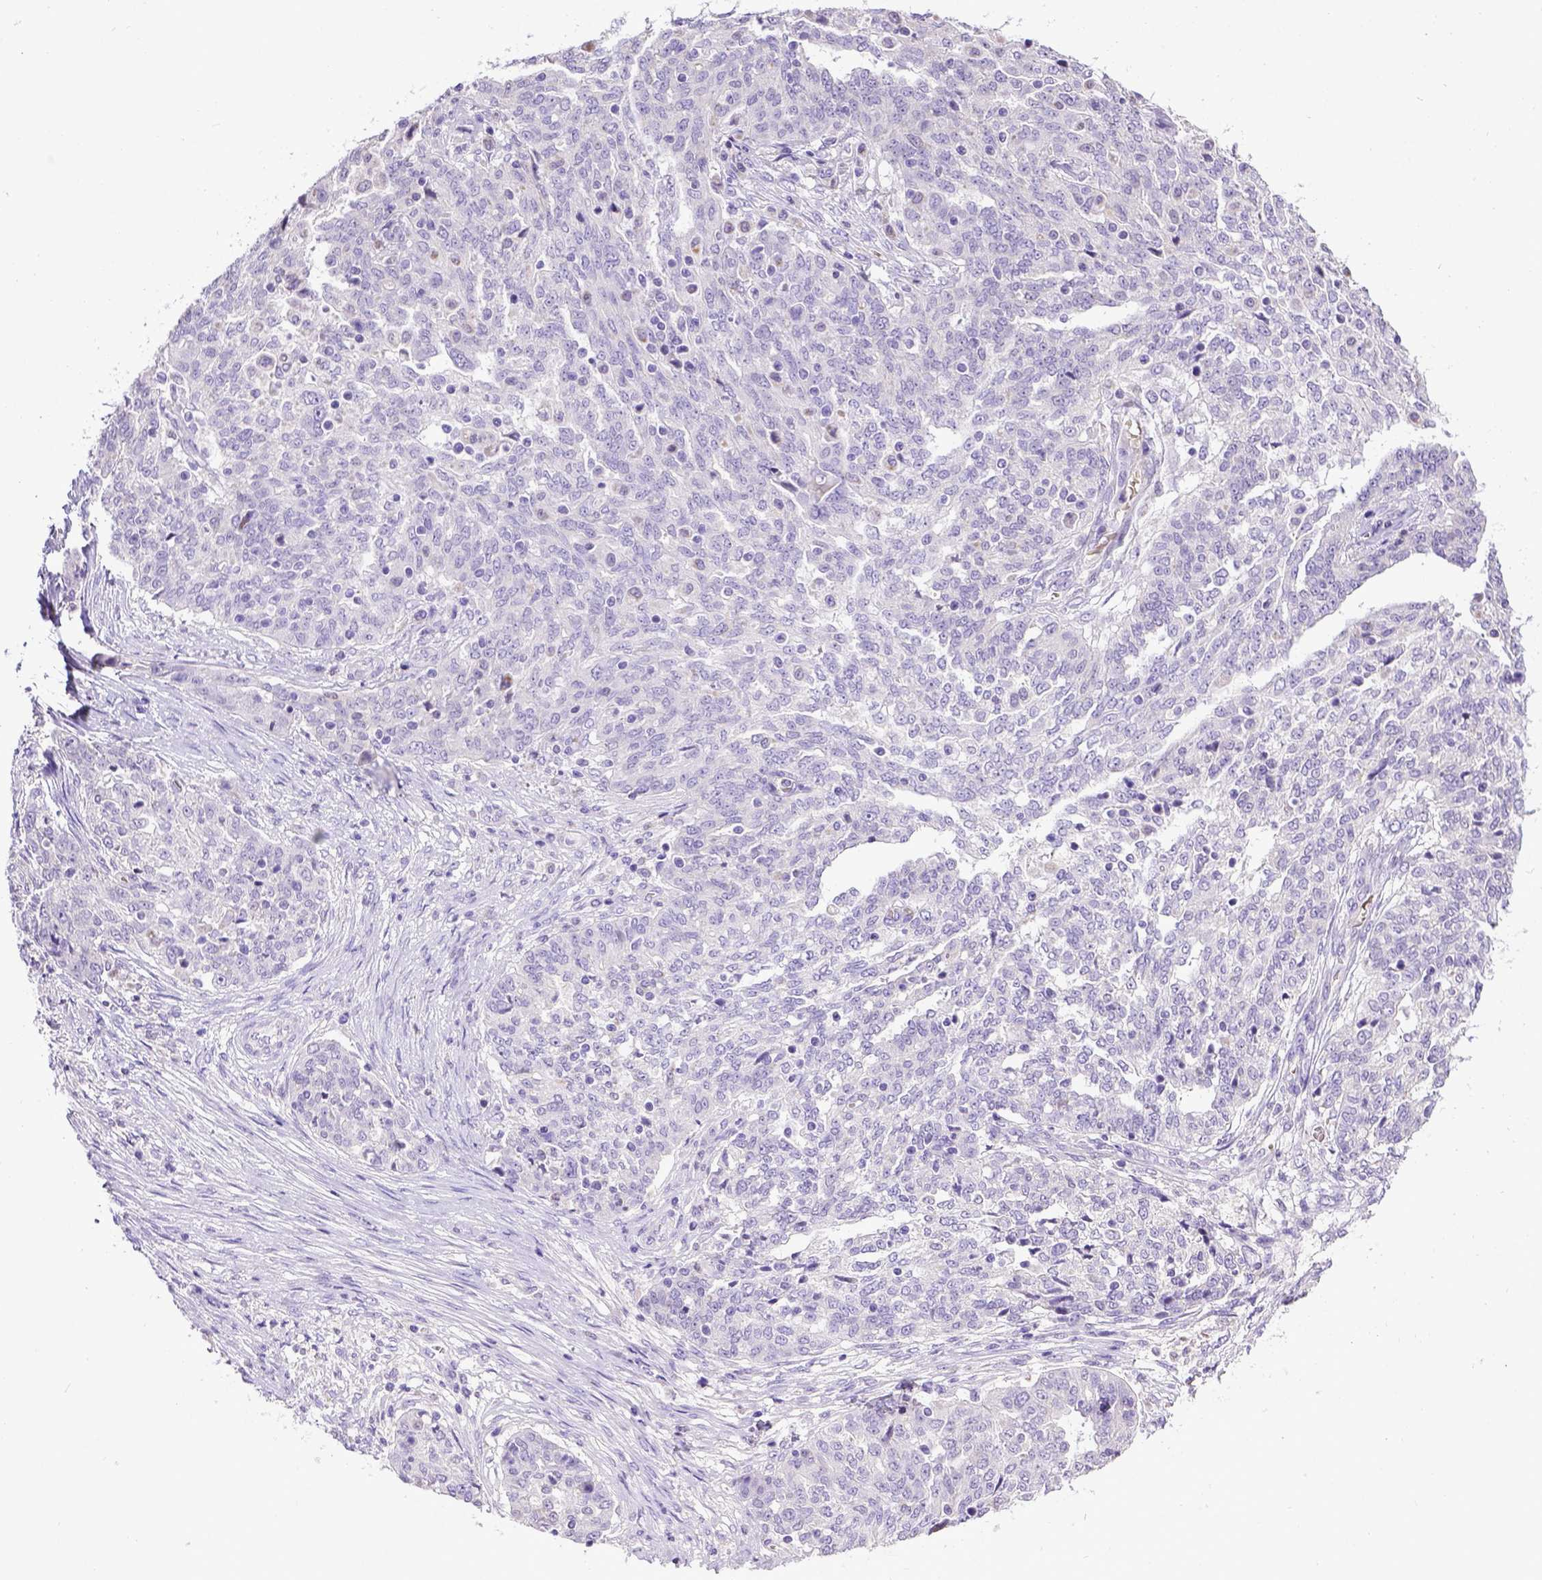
{"staining": {"intensity": "negative", "quantity": "none", "location": "none"}, "tissue": "ovarian cancer", "cell_type": "Tumor cells", "image_type": "cancer", "snomed": [{"axis": "morphology", "description": "Cystadenocarcinoma, serous, NOS"}, {"axis": "topography", "description": "Ovary"}], "caption": "Immunohistochemistry micrograph of neoplastic tissue: human ovarian cancer stained with DAB displays no significant protein positivity in tumor cells. (DAB immunohistochemistry with hematoxylin counter stain).", "gene": "SPEF1", "patient": {"sex": "female", "age": 67}}